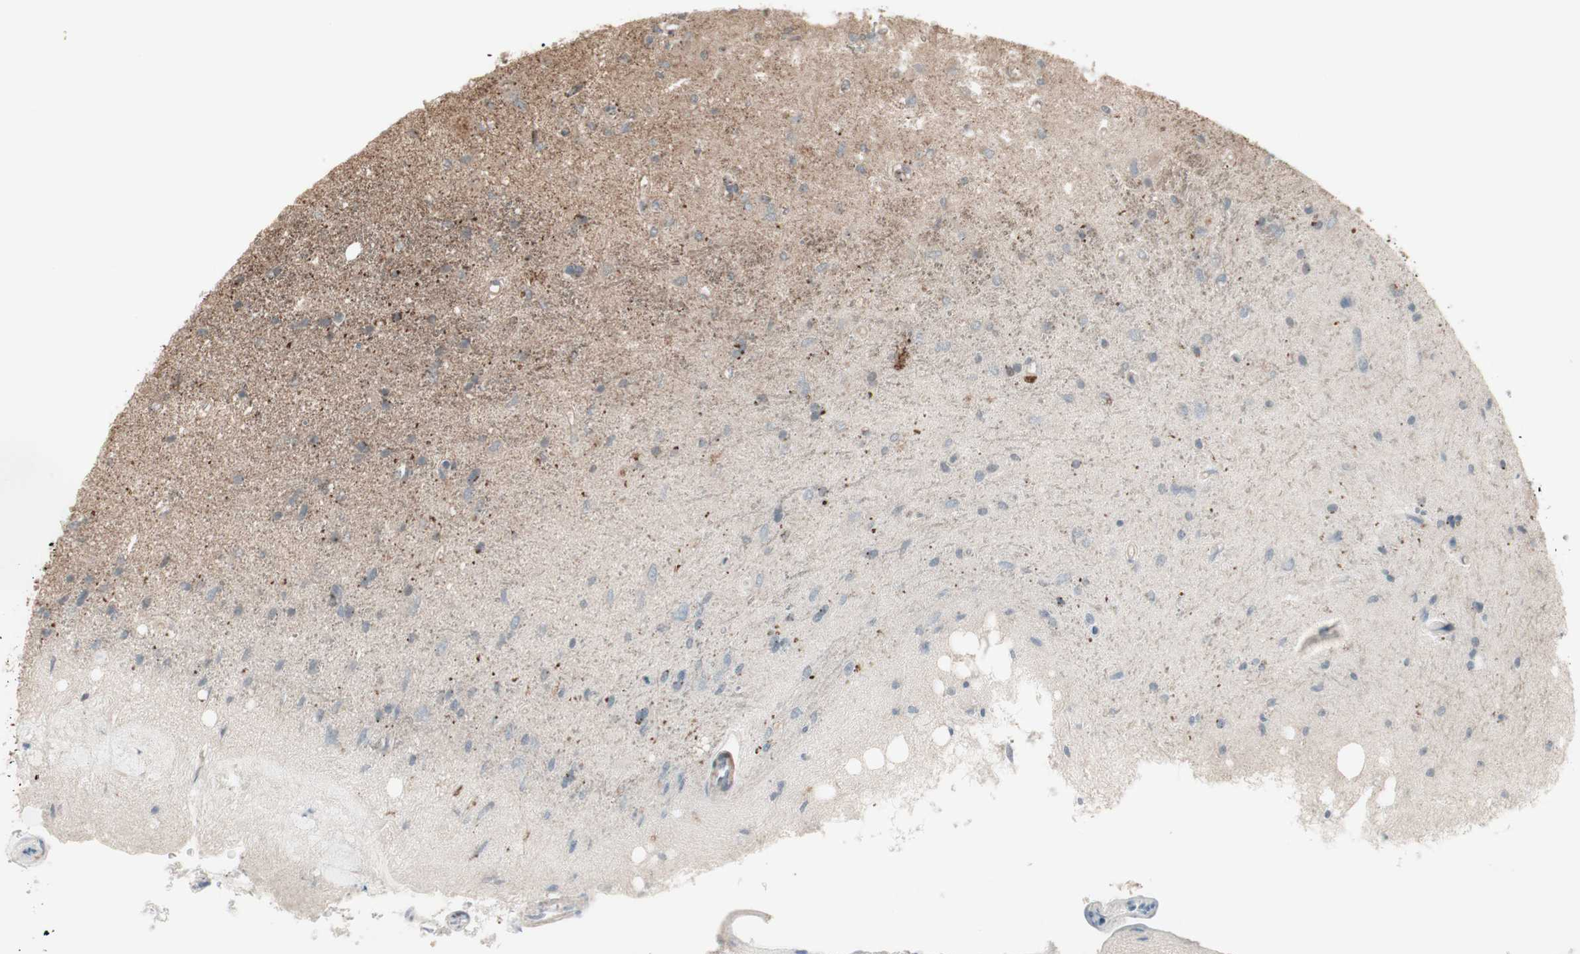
{"staining": {"intensity": "negative", "quantity": "none", "location": "none"}, "tissue": "glioma", "cell_type": "Tumor cells", "image_type": "cancer", "snomed": [{"axis": "morphology", "description": "Glioma, malignant, Low grade"}, {"axis": "topography", "description": "Brain"}], "caption": "IHC of glioma demonstrates no expression in tumor cells. The staining is performed using DAB brown chromogen with nuclei counter-stained in using hematoxylin.", "gene": "MSH6", "patient": {"sex": "male", "age": 77}}